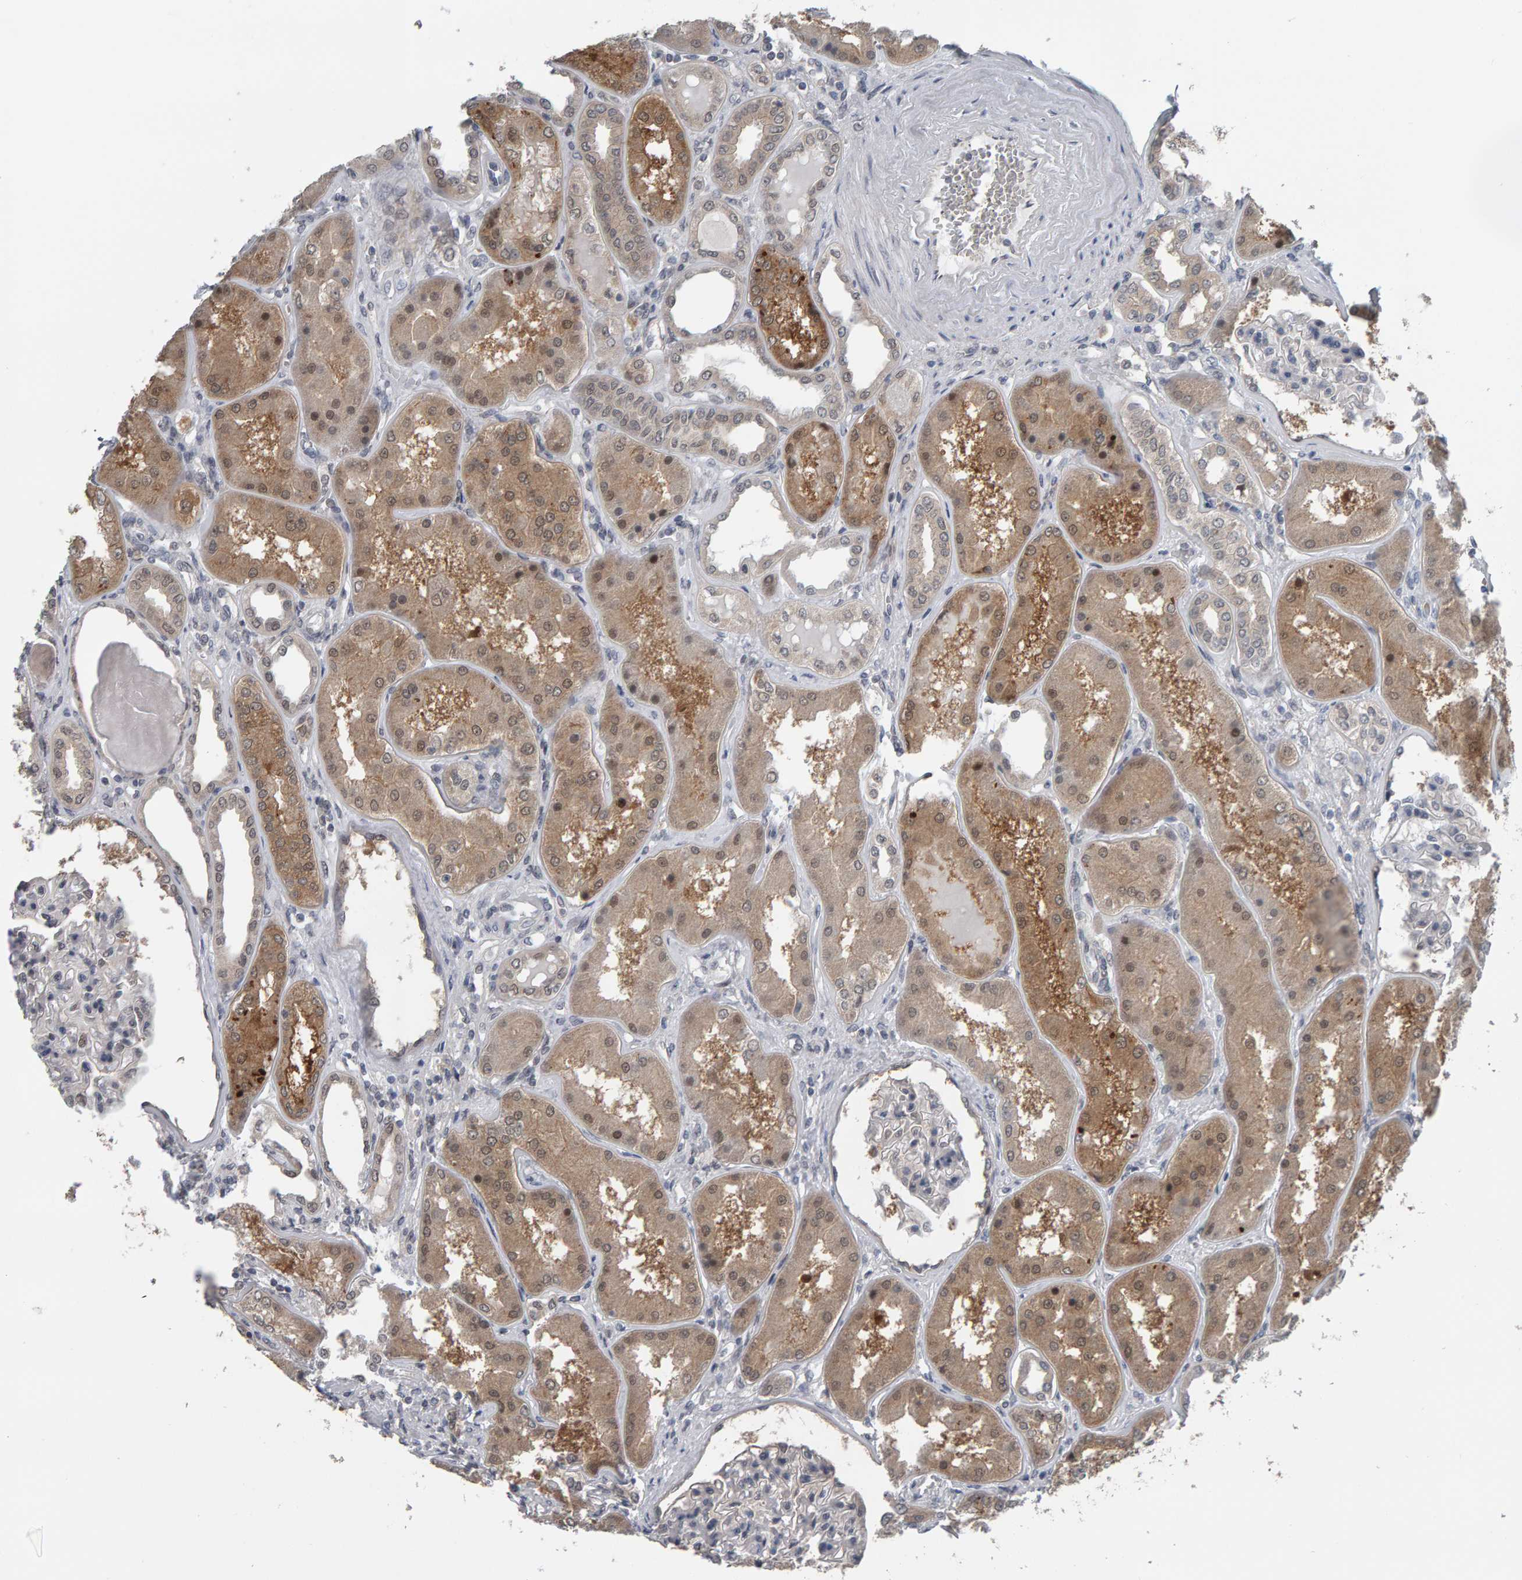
{"staining": {"intensity": "moderate", "quantity": "<25%", "location": "nuclear"}, "tissue": "kidney", "cell_type": "Cells in glomeruli", "image_type": "normal", "snomed": [{"axis": "morphology", "description": "Normal tissue, NOS"}, {"axis": "topography", "description": "Kidney"}], "caption": "The image reveals immunohistochemical staining of benign kidney. There is moderate nuclear expression is present in approximately <25% of cells in glomeruli. The staining was performed using DAB (3,3'-diaminobenzidine) to visualize the protein expression in brown, while the nuclei were stained in blue with hematoxylin (Magnification: 20x).", "gene": "COASY", "patient": {"sex": "female", "age": 56}}